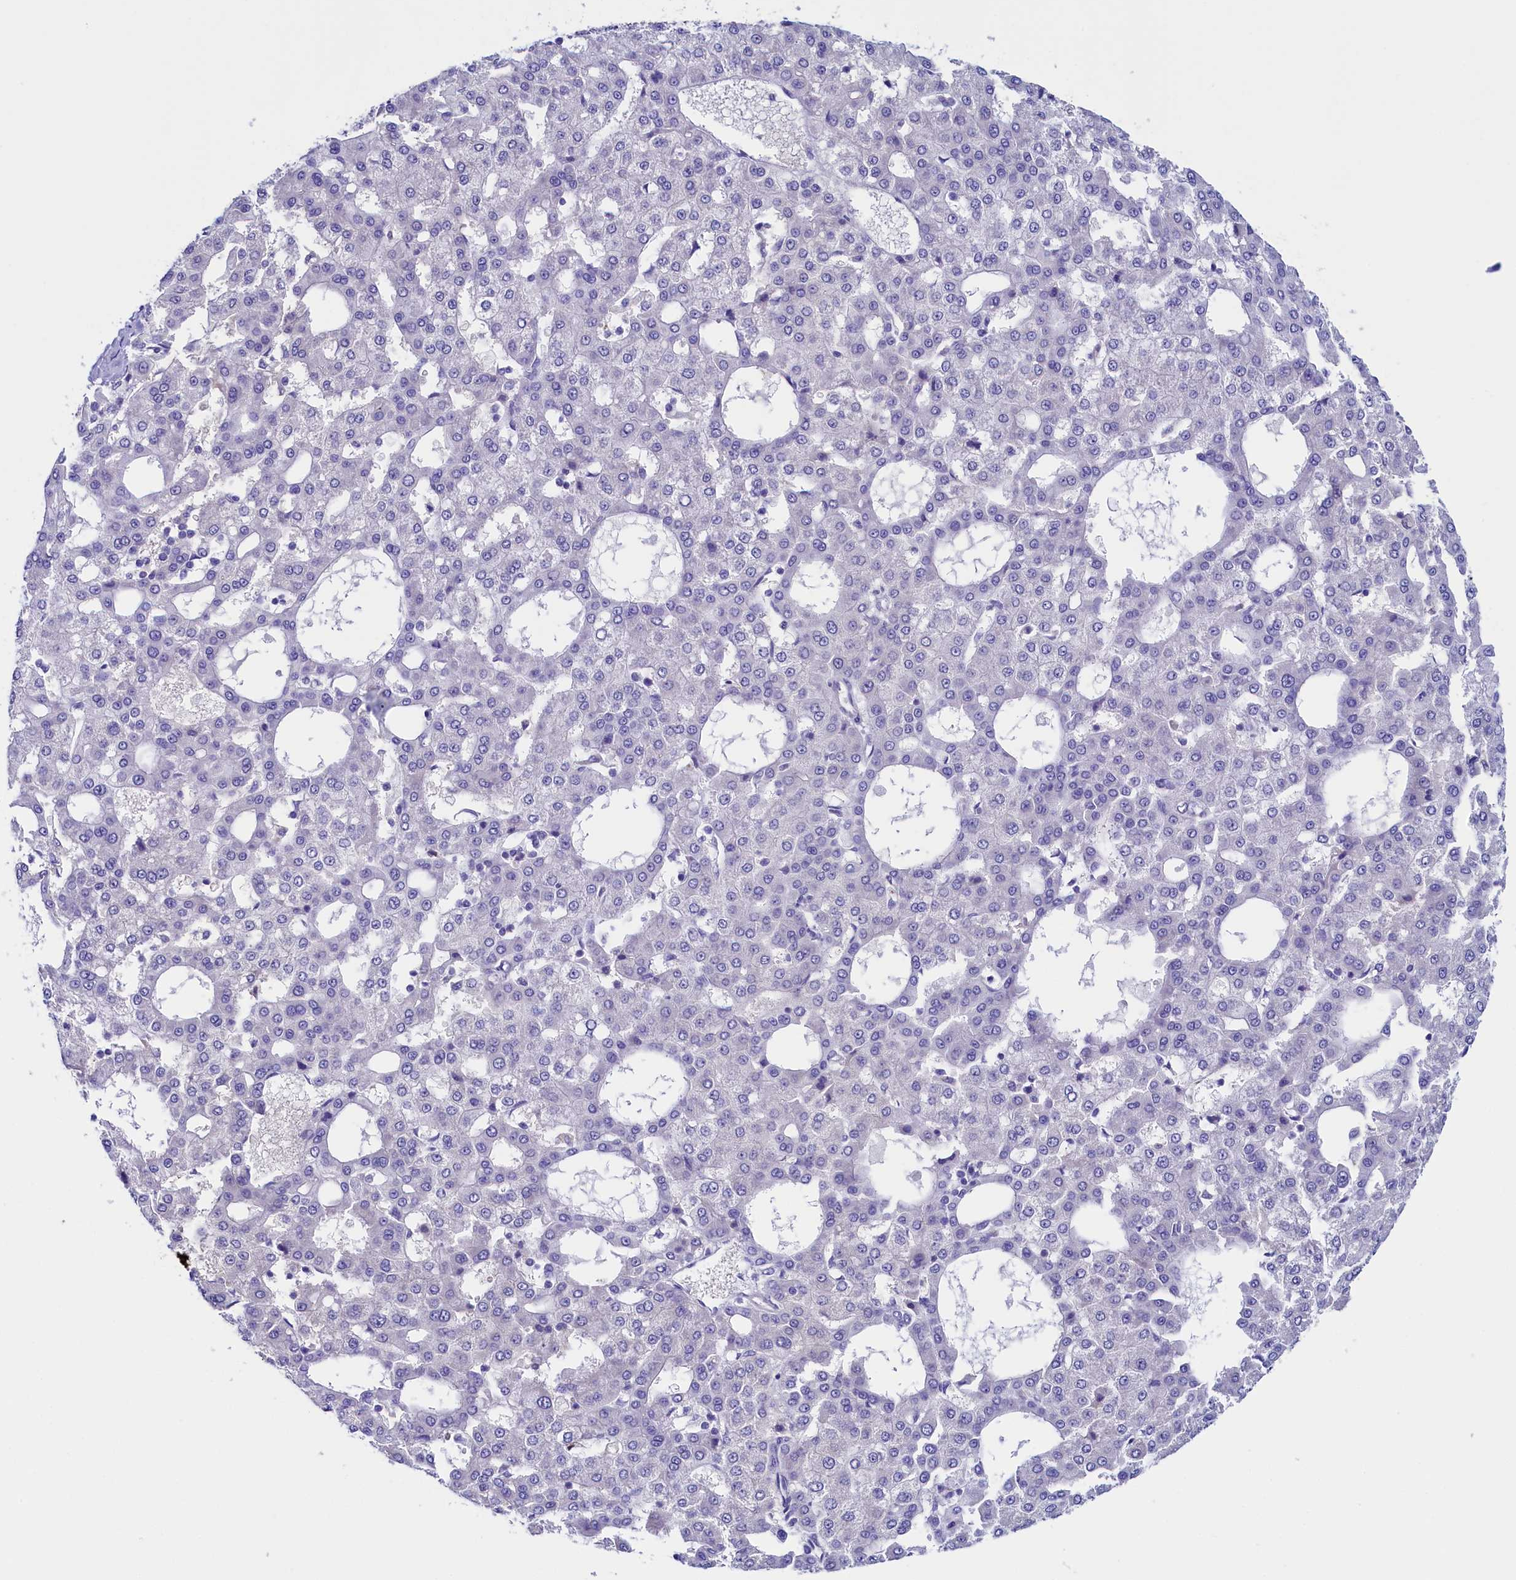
{"staining": {"intensity": "negative", "quantity": "none", "location": "none"}, "tissue": "liver cancer", "cell_type": "Tumor cells", "image_type": "cancer", "snomed": [{"axis": "morphology", "description": "Carcinoma, Hepatocellular, NOS"}, {"axis": "topography", "description": "Liver"}], "caption": "Immunohistochemistry of human liver cancer (hepatocellular carcinoma) demonstrates no expression in tumor cells.", "gene": "FLYWCH2", "patient": {"sex": "male", "age": 47}}